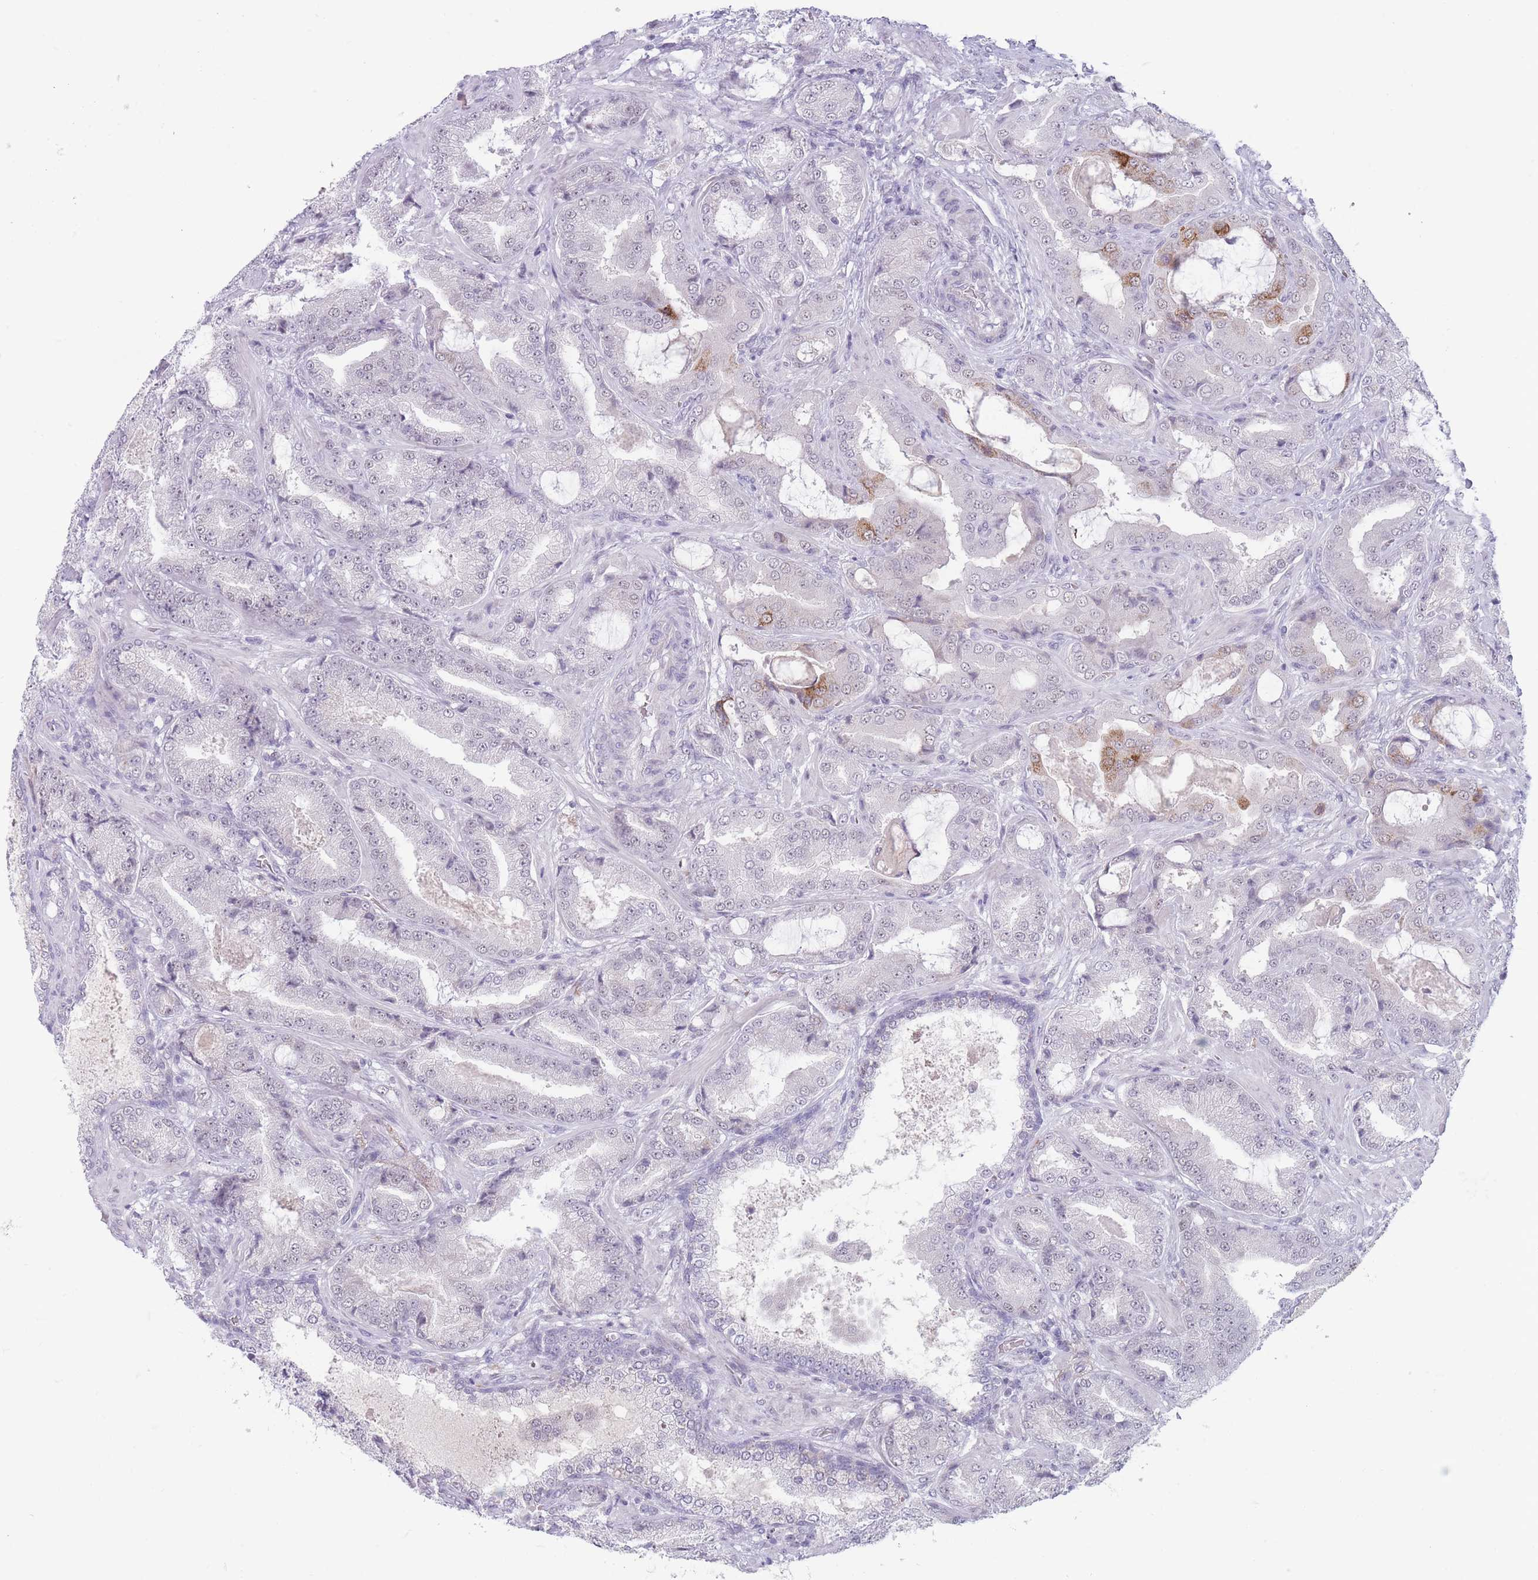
{"staining": {"intensity": "negative", "quantity": "none", "location": "none"}, "tissue": "prostate cancer", "cell_type": "Tumor cells", "image_type": "cancer", "snomed": [{"axis": "morphology", "description": "Adenocarcinoma, High grade"}, {"axis": "topography", "description": "Prostate"}], "caption": "IHC of adenocarcinoma (high-grade) (prostate) reveals no positivity in tumor cells.", "gene": "ARID3B", "patient": {"sex": "male", "age": 68}}